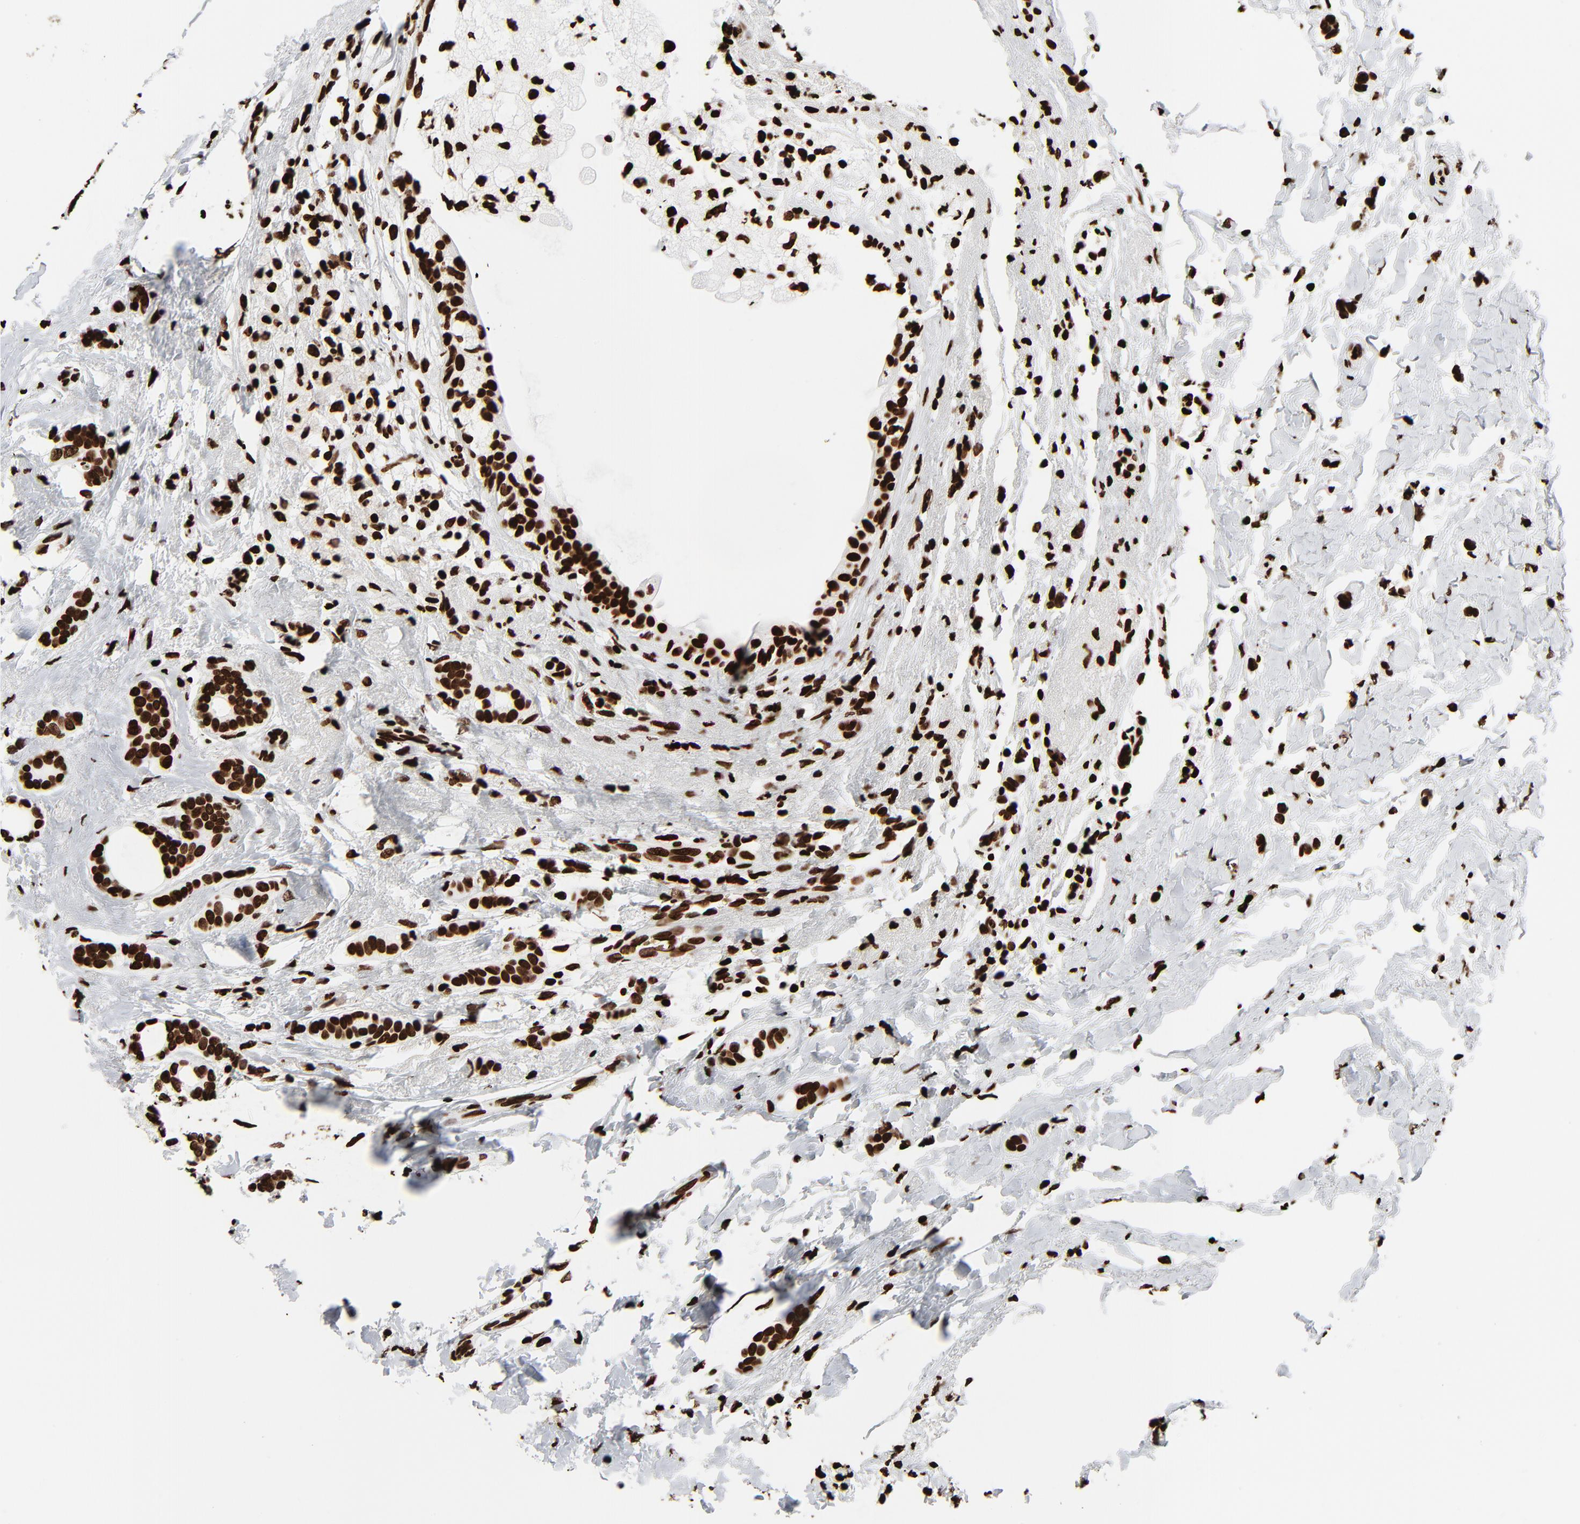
{"staining": {"intensity": "strong", "quantity": ">75%", "location": "nuclear"}, "tissue": "breast cancer", "cell_type": "Tumor cells", "image_type": "cancer", "snomed": [{"axis": "morphology", "description": "Duct carcinoma"}, {"axis": "topography", "description": "Breast"}], "caption": "A high-resolution image shows immunohistochemistry staining of breast cancer, which reveals strong nuclear staining in about >75% of tumor cells.", "gene": "H3-4", "patient": {"sex": "female", "age": 54}}